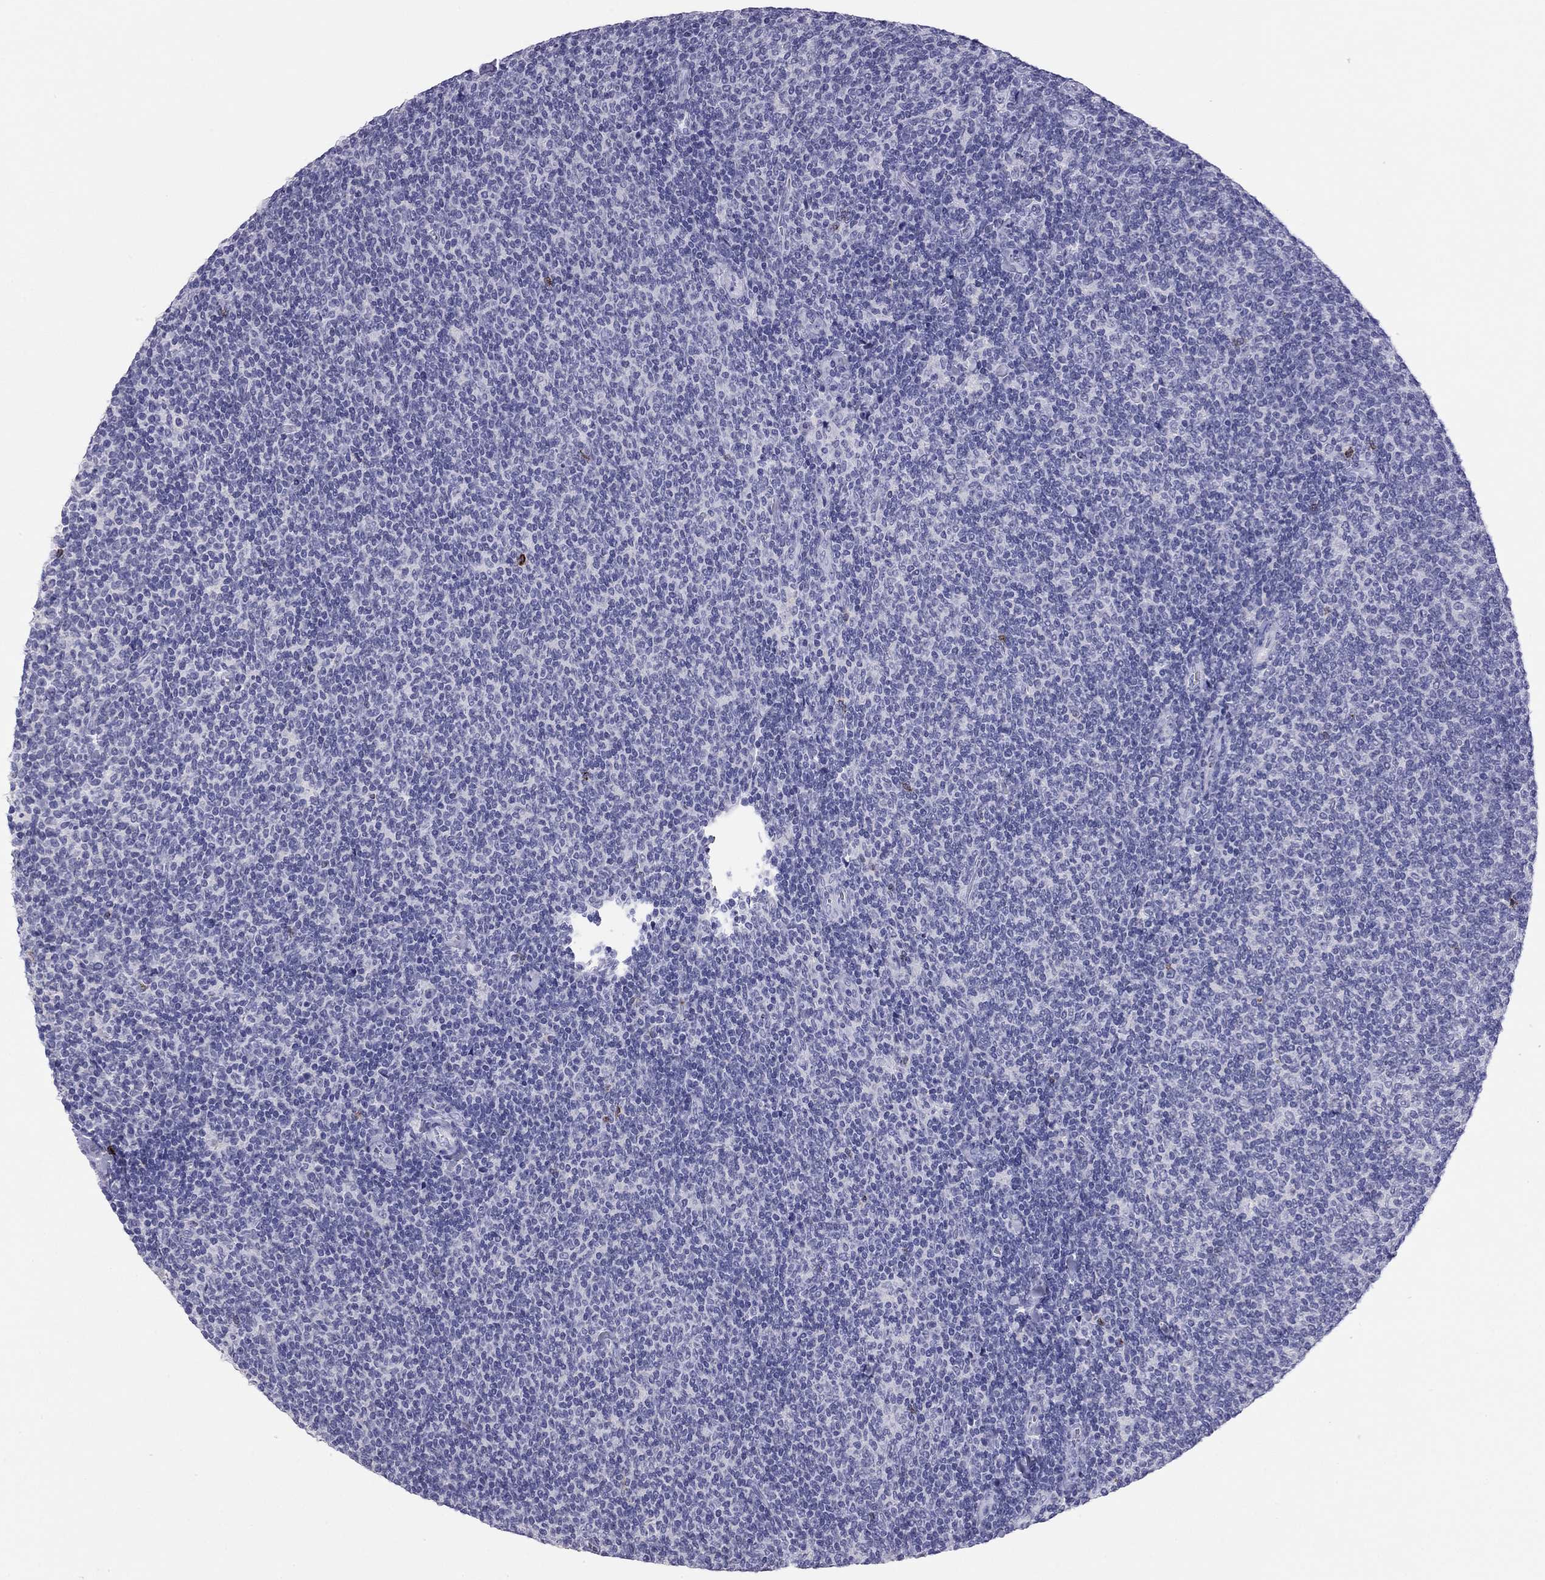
{"staining": {"intensity": "negative", "quantity": "none", "location": "none"}, "tissue": "lymphoma", "cell_type": "Tumor cells", "image_type": "cancer", "snomed": [{"axis": "morphology", "description": "Malignant lymphoma, non-Hodgkin's type, Low grade"}, {"axis": "topography", "description": "Lymph node"}], "caption": "Immunohistochemistry (IHC) image of malignant lymphoma, non-Hodgkin's type (low-grade) stained for a protein (brown), which reveals no expression in tumor cells. Brightfield microscopy of immunohistochemistry (IHC) stained with DAB (brown) and hematoxylin (blue), captured at high magnification.", "gene": "ODF4", "patient": {"sex": "male", "age": 52}}